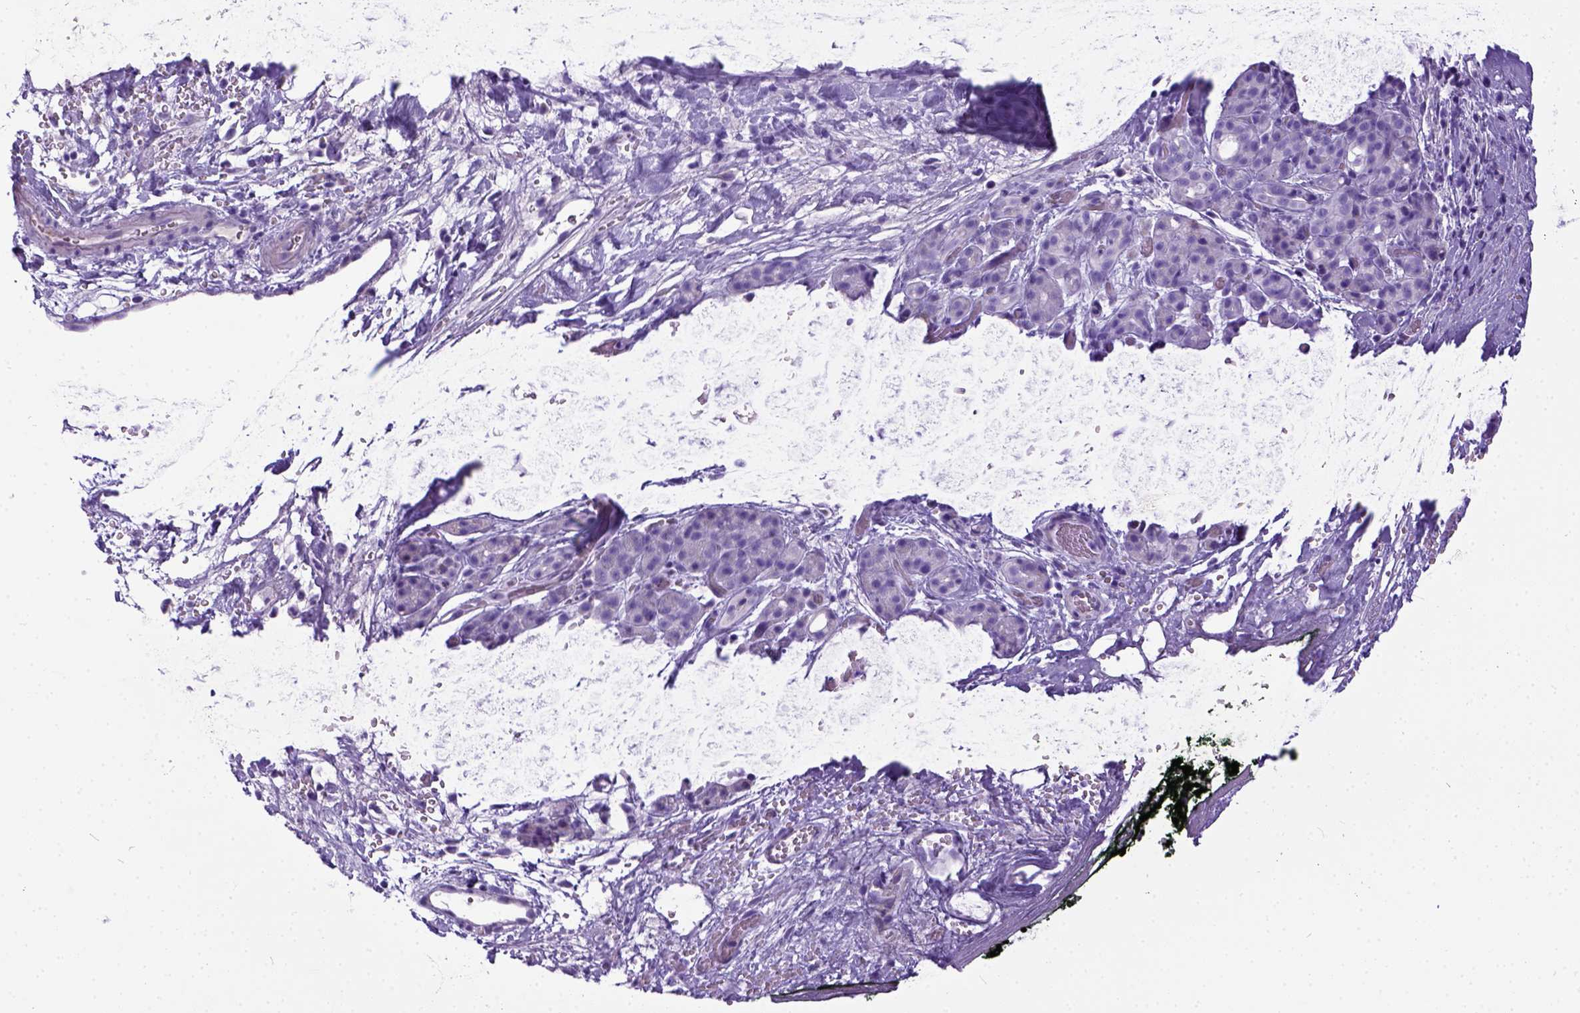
{"staining": {"intensity": "negative", "quantity": "none", "location": "none"}, "tissue": "pancreatic cancer", "cell_type": "Tumor cells", "image_type": "cancer", "snomed": [{"axis": "morphology", "description": "Adenocarcinoma, NOS"}, {"axis": "topography", "description": "Pancreas"}], "caption": "High power microscopy photomicrograph of an immunohistochemistry (IHC) histopathology image of pancreatic adenocarcinoma, revealing no significant positivity in tumor cells.", "gene": "IGF2", "patient": {"sex": "male", "age": 44}}